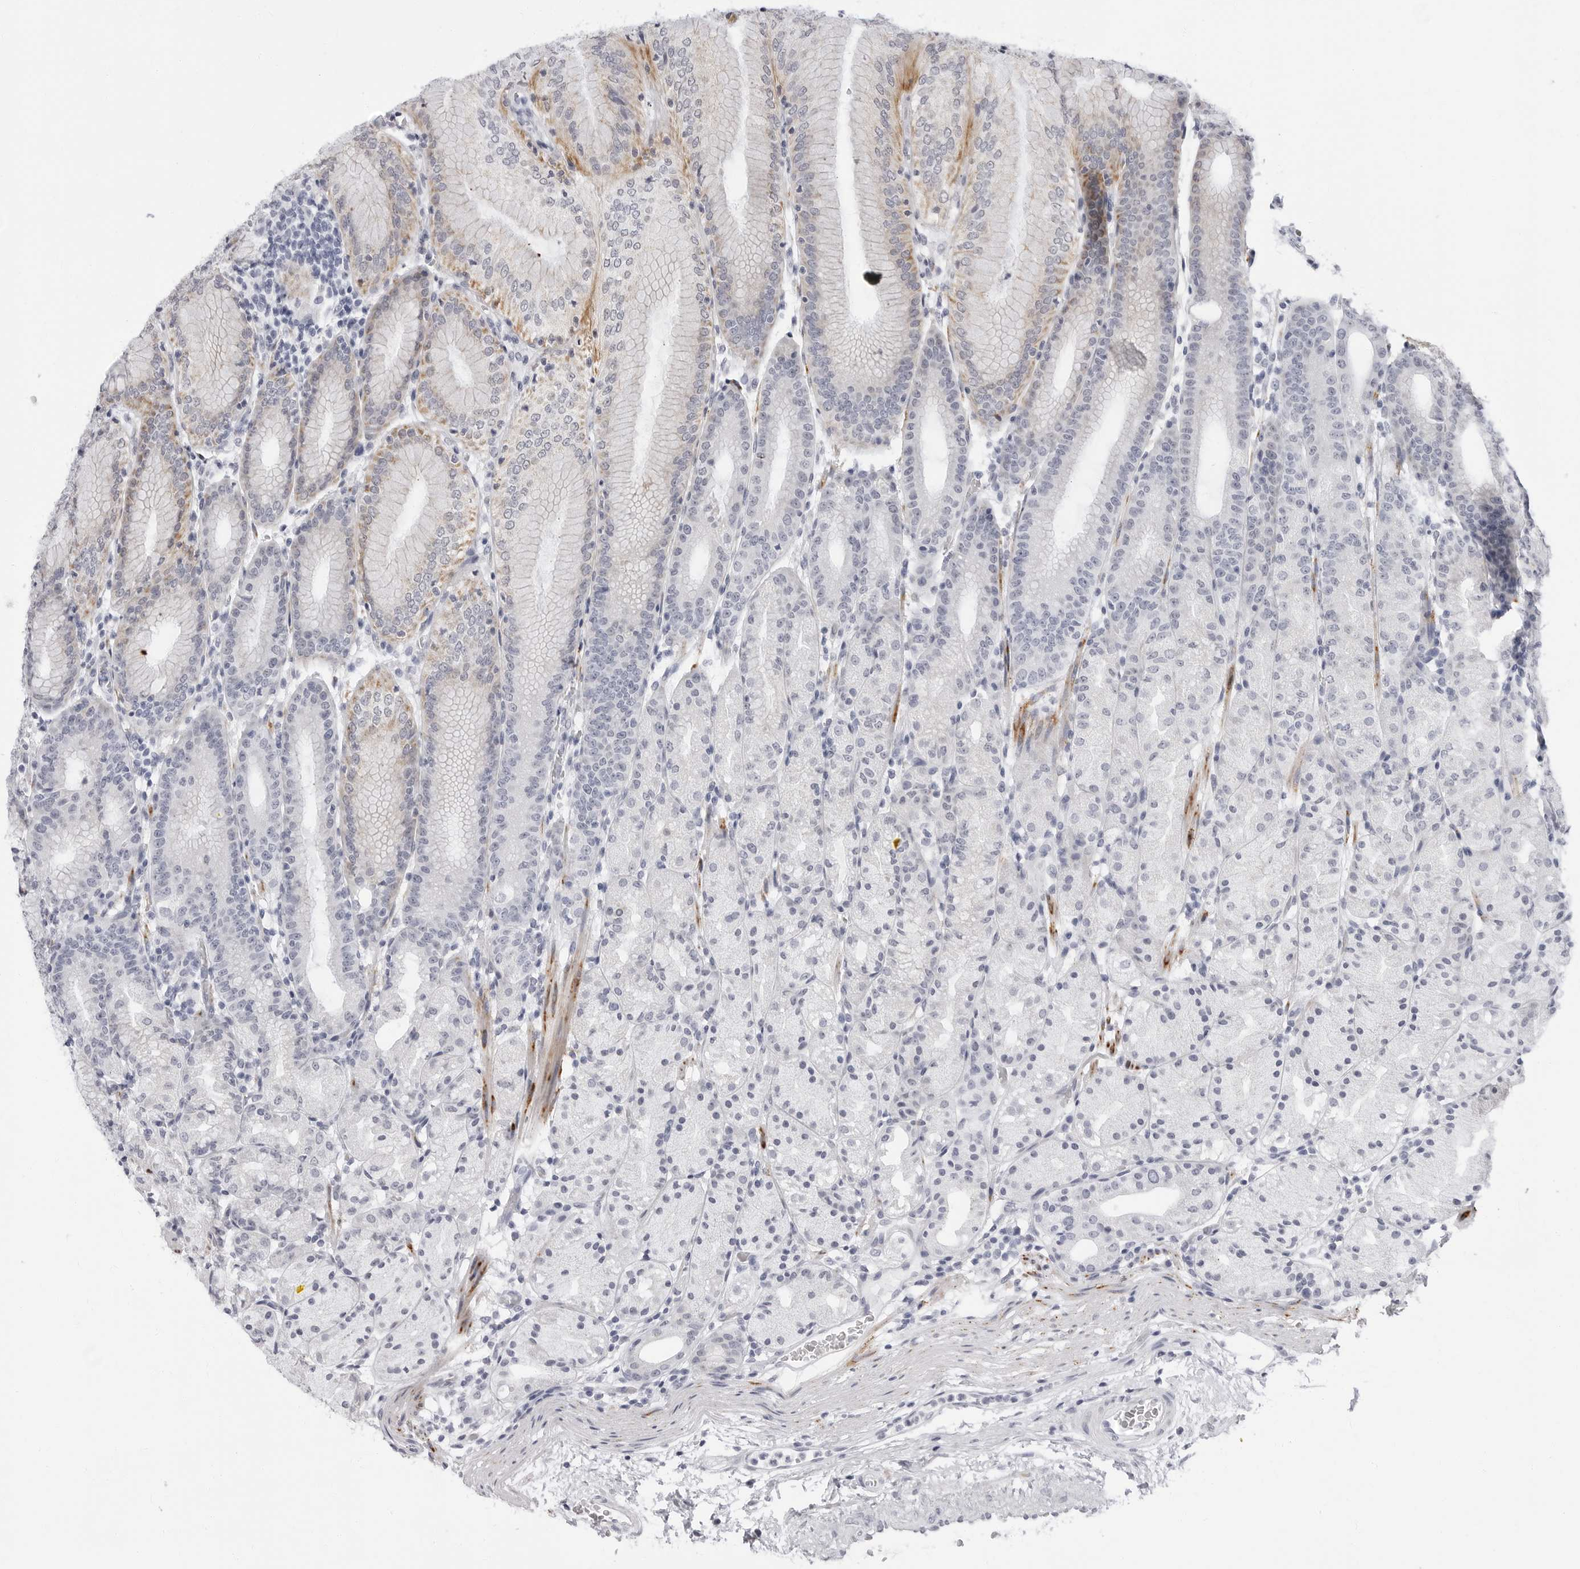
{"staining": {"intensity": "weak", "quantity": "<25%", "location": "cytoplasmic/membranous"}, "tissue": "stomach", "cell_type": "Glandular cells", "image_type": "normal", "snomed": [{"axis": "morphology", "description": "Normal tissue, NOS"}, {"axis": "topography", "description": "Stomach, upper"}], "caption": "Glandular cells are negative for brown protein staining in unremarkable stomach. (DAB (3,3'-diaminobenzidine) immunohistochemistry with hematoxylin counter stain).", "gene": "ERICH3", "patient": {"sex": "male", "age": 48}}